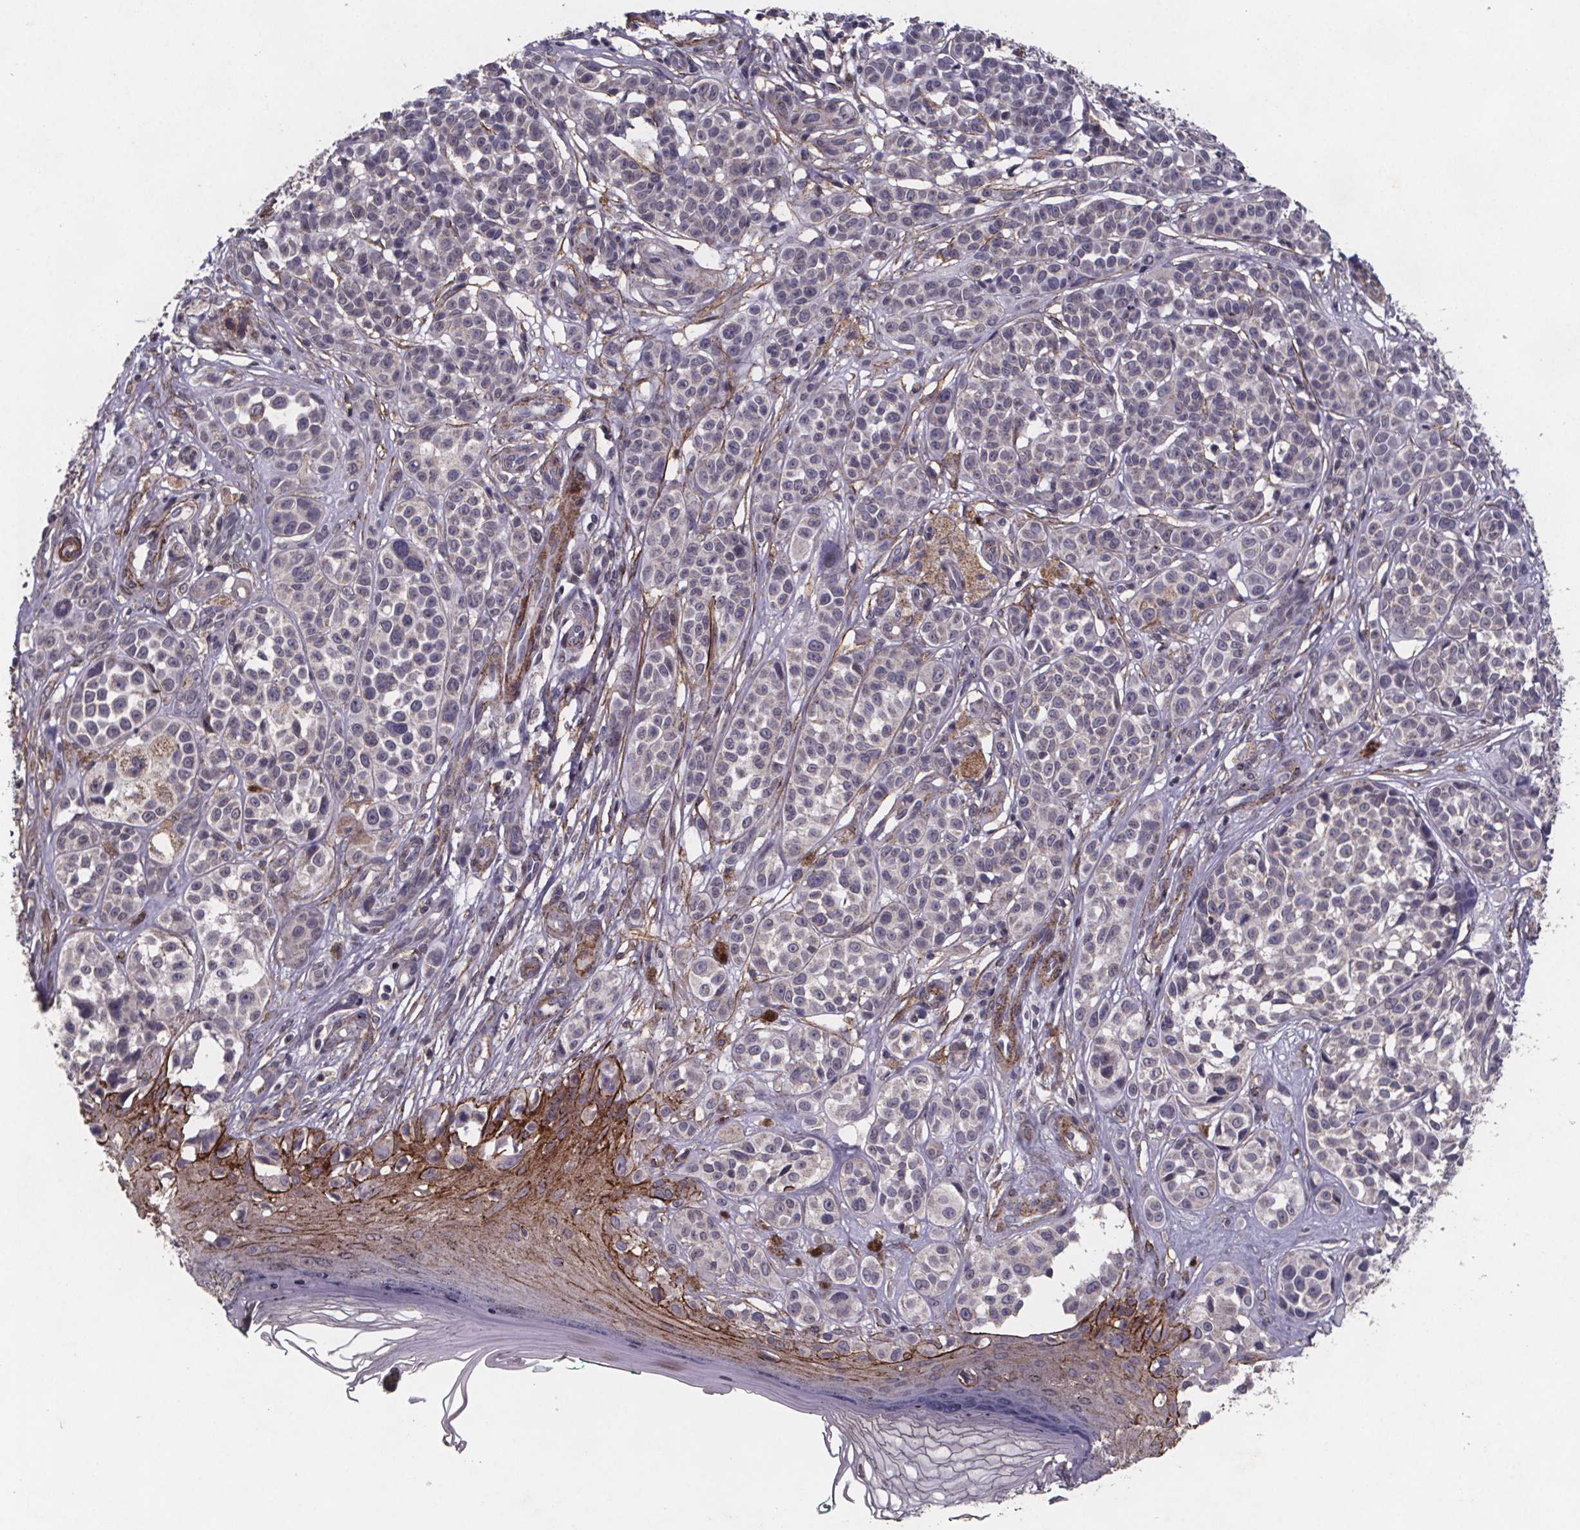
{"staining": {"intensity": "negative", "quantity": "none", "location": "none"}, "tissue": "melanoma", "cell_type": "Tumor cells", "image_type": "cancer", "snomed": [{"axis": "morphology", "description": "Malignant melanoma, NOS"}, {"axis": "topography", "description": "Skin"}], "caption": "Immunohistochemical staining of human malignant melanoma exhibits no significant expression in tumor cells.", "gene": "PALLD", "patient": {"sex": "female", "age": 90}}